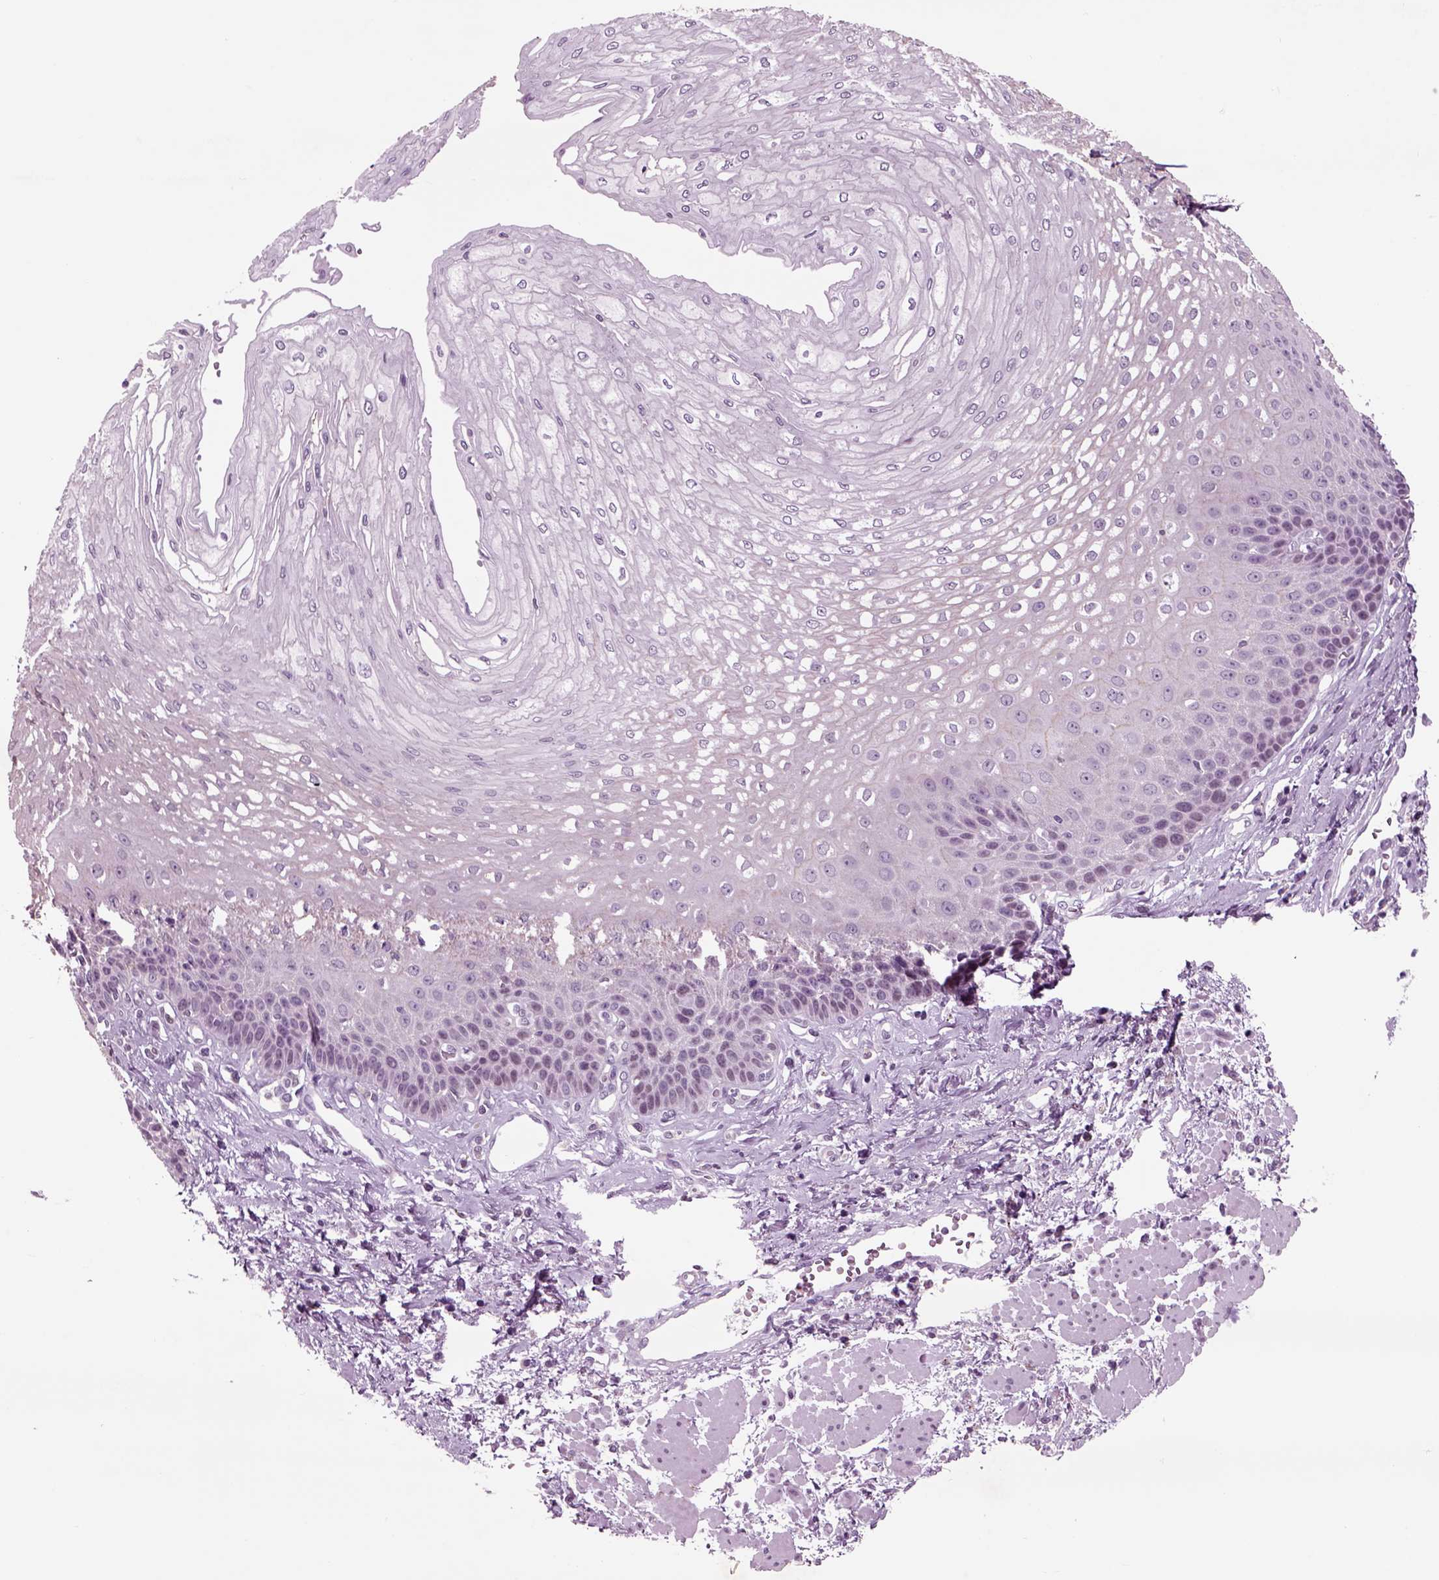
{"staining": {"intensity": "negative", "quantity": "none", "location": "none"}, "tissue": "esophagus", "cell_type": "Squamous epithelial cells", "image_type": "normal", "snomed": [{"axis": "morphology", "description": "Normal tissue, NOS"}, {"axis": "topography", "description": "Esophagus"}], "caption": "Immunohistochemical staining of unremarkable esophagus exhibits no significant expression in squamous epithelial cells. (DAB immunohistochemistry (IHC) with hematoxylin counter stain).", "gene": "CHGB", "patient": {"sex": "female", "age": 62}}